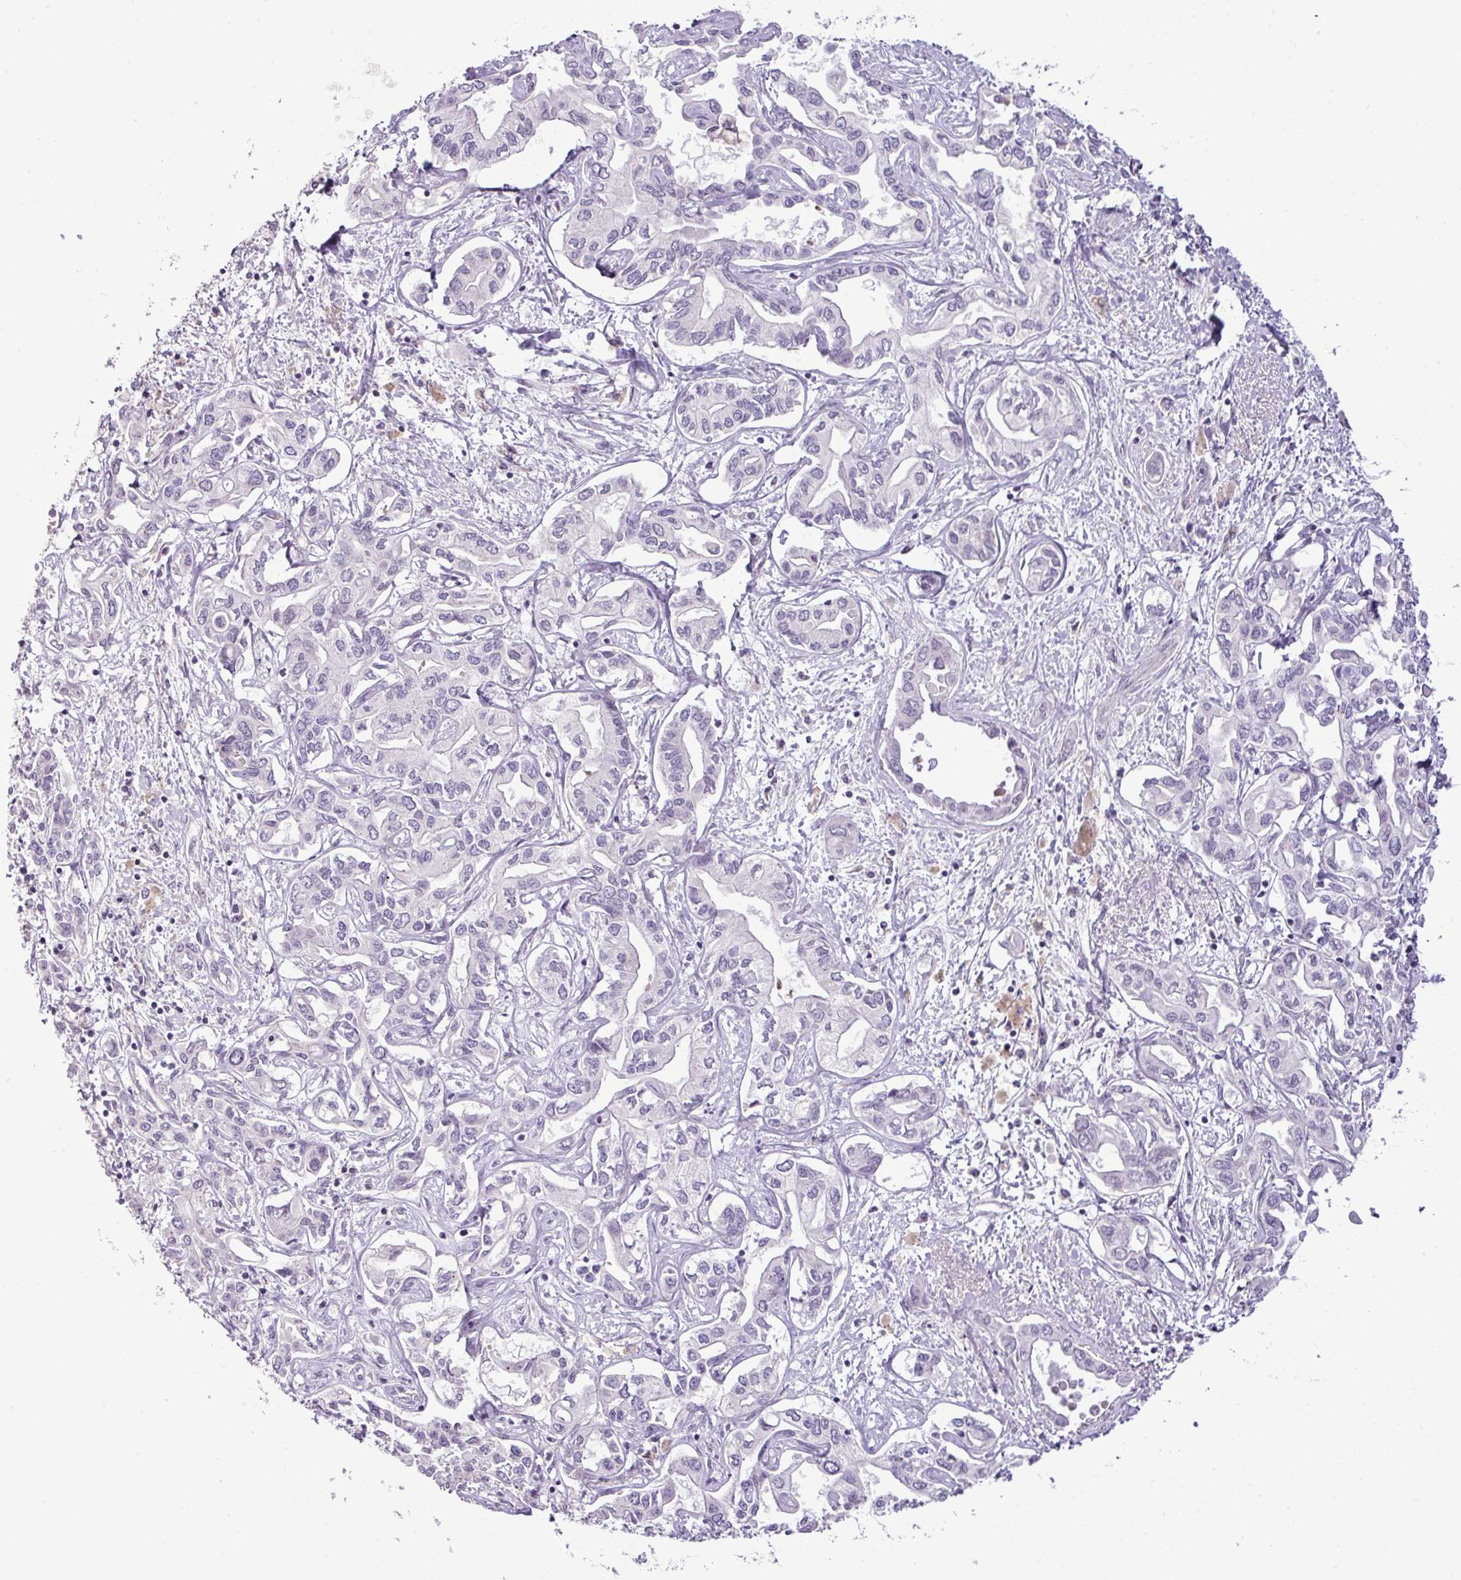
{"staining": {"intensity": "negative", "quantity": "none", "location": "none"}, "tissue": "liver cancer", "cell_type": "Tumor cells", "image_type": "cancer", "snomed": [{"axis": "morphology", "description": "Cholangiocarcinoma"}, {"axis": "topography", "description": "Liver"}], "caption": "The histopathology image displays no significant staining in tumor cells of liver cancer (cholangiocarcinoma). (Brightfield microscopy of DAB (3,3'-diaminobenzidine) IHC at high magnification).", "gene": "DNAJB13", "patient": {"sex": "female", "age": 64}}